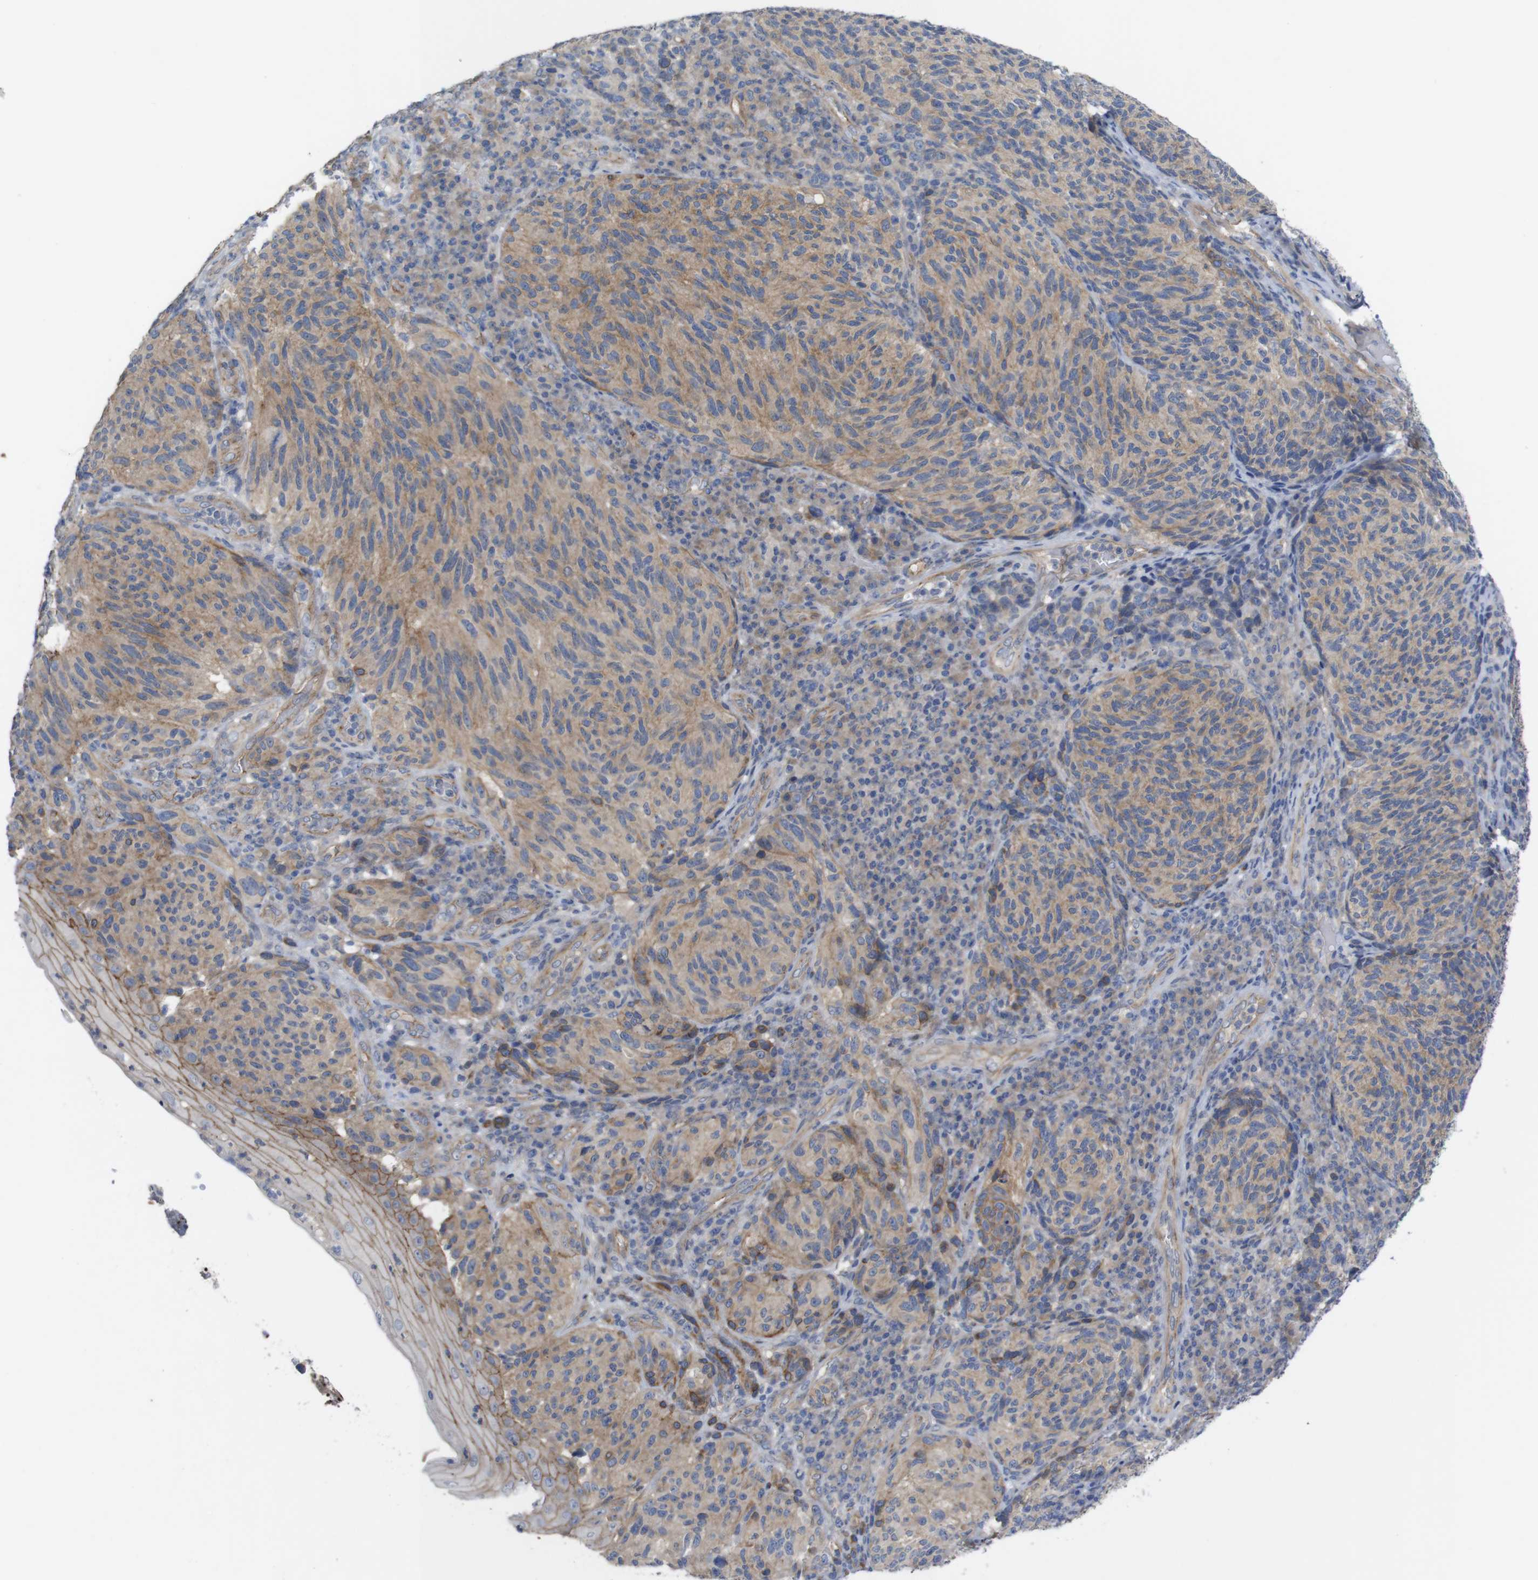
{"staining": {"intensity": "weak", "quantity": "25%-75%", "location": "cytoplasmic/membranous"}, "tissue": "melanoma", "cell_type": "Tumor cells", "image_type": "cancer", "snomed": [{"axis": "morphology", "description": "Malignant melanoma, NOS"}, {"axis": "topography", "description": "Skin"}], "caption": "Malignant melanoma was stained to show a protein in brown. There is low levels of weak cytoplasmic/membranous positivity in about 25%-75% of tumor cells.", "gene": "KIDINS220", "patient": {"sex": "female", "age": 73}}